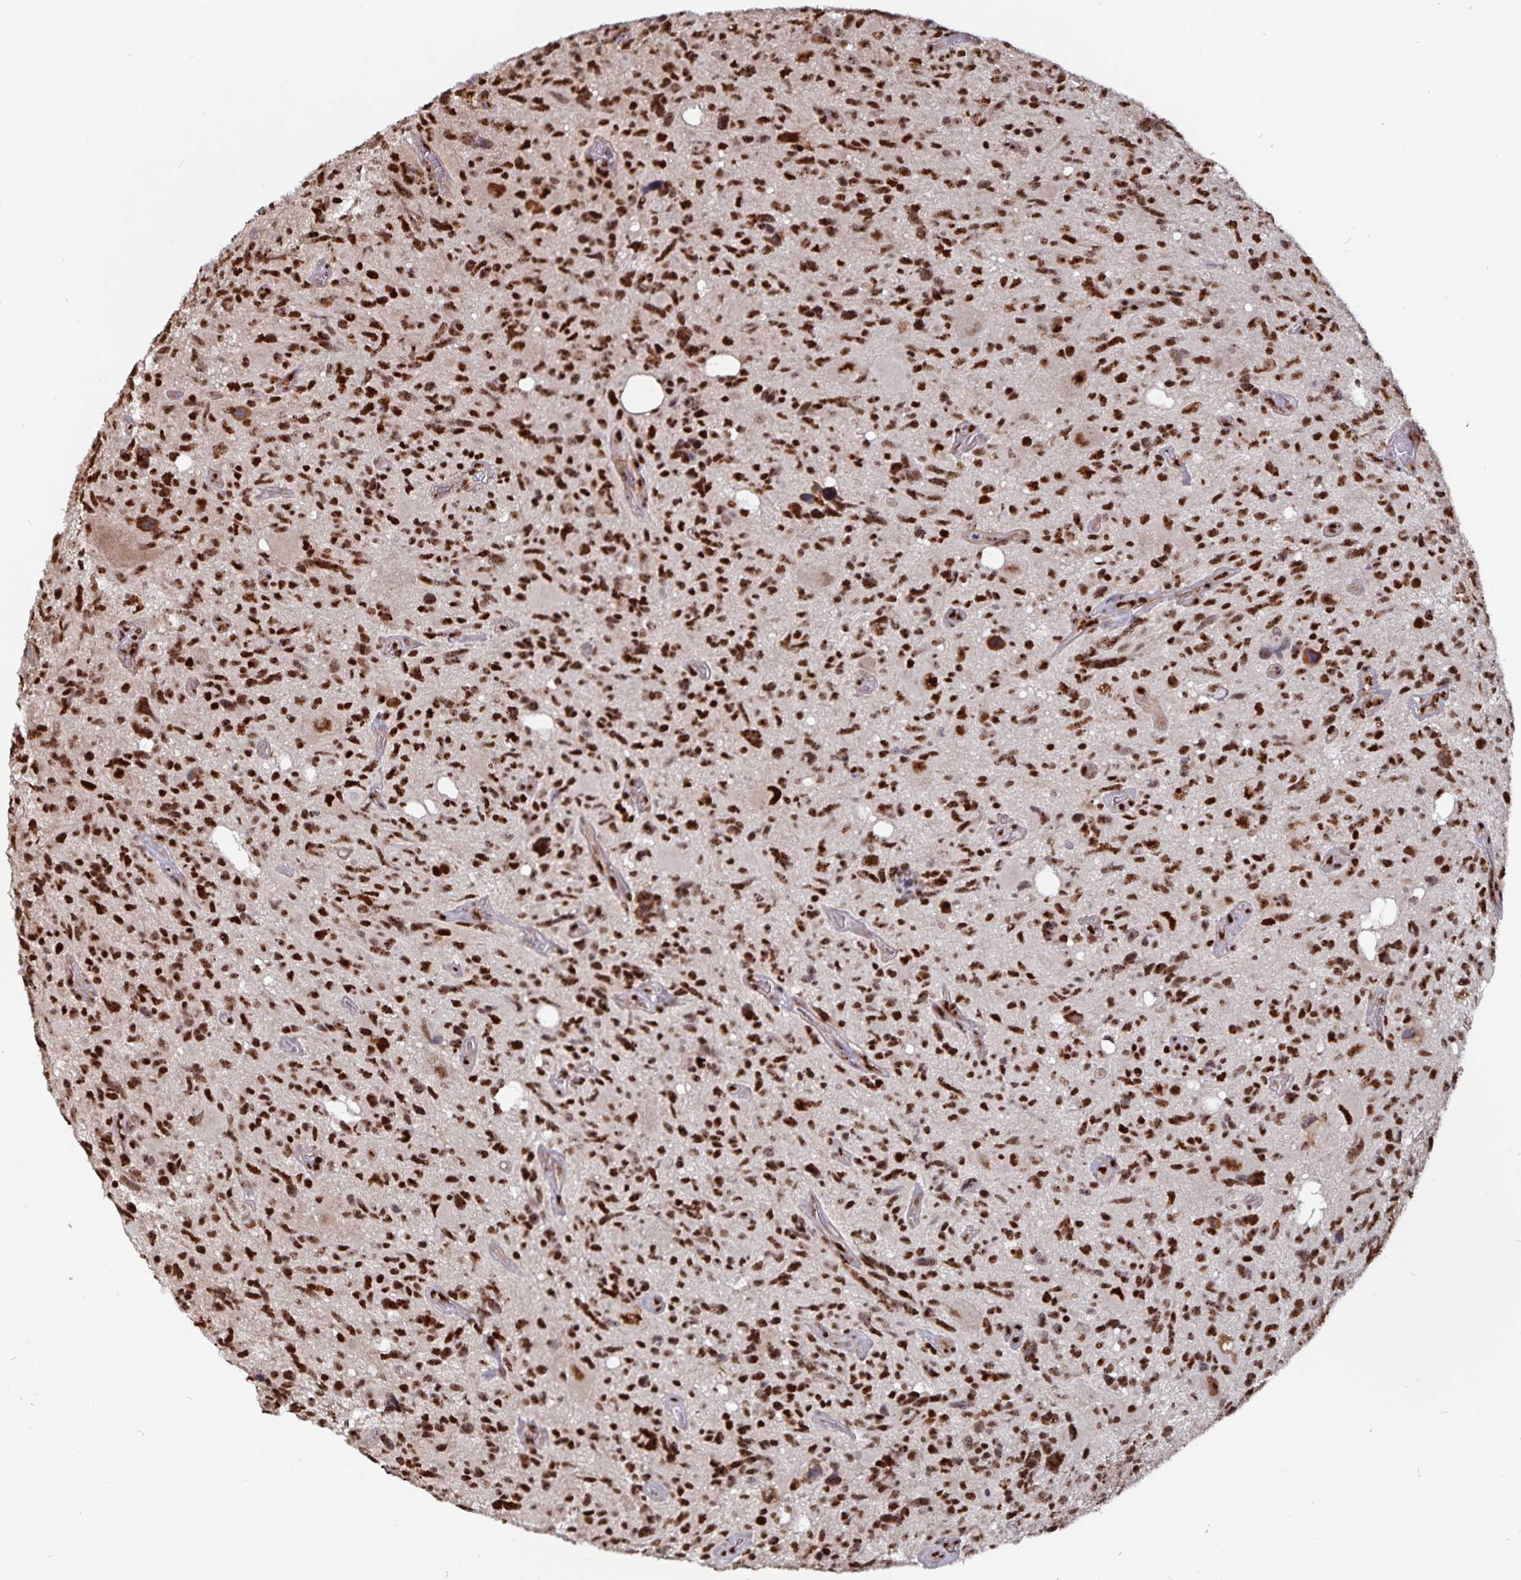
{"staining": {"intensity": "strong", "quantity": ">75%", "location": "nuclear"}, "tissue": "glioma", "cell_type": "Tumor cells", "image_type": "cancer", "snomed": [{"axis": "morphology", "description": "Glioma, malignant, High grade"}, {"axis": "topography", "description": "Brain"}], "caption": "The image exhibits immunohistochemical staining of glioma. There is strong nuclear expression is present in about >75% of tumor cells.", "gene": "LAS1L", "patient": {"sex": "male", "age": 49}}